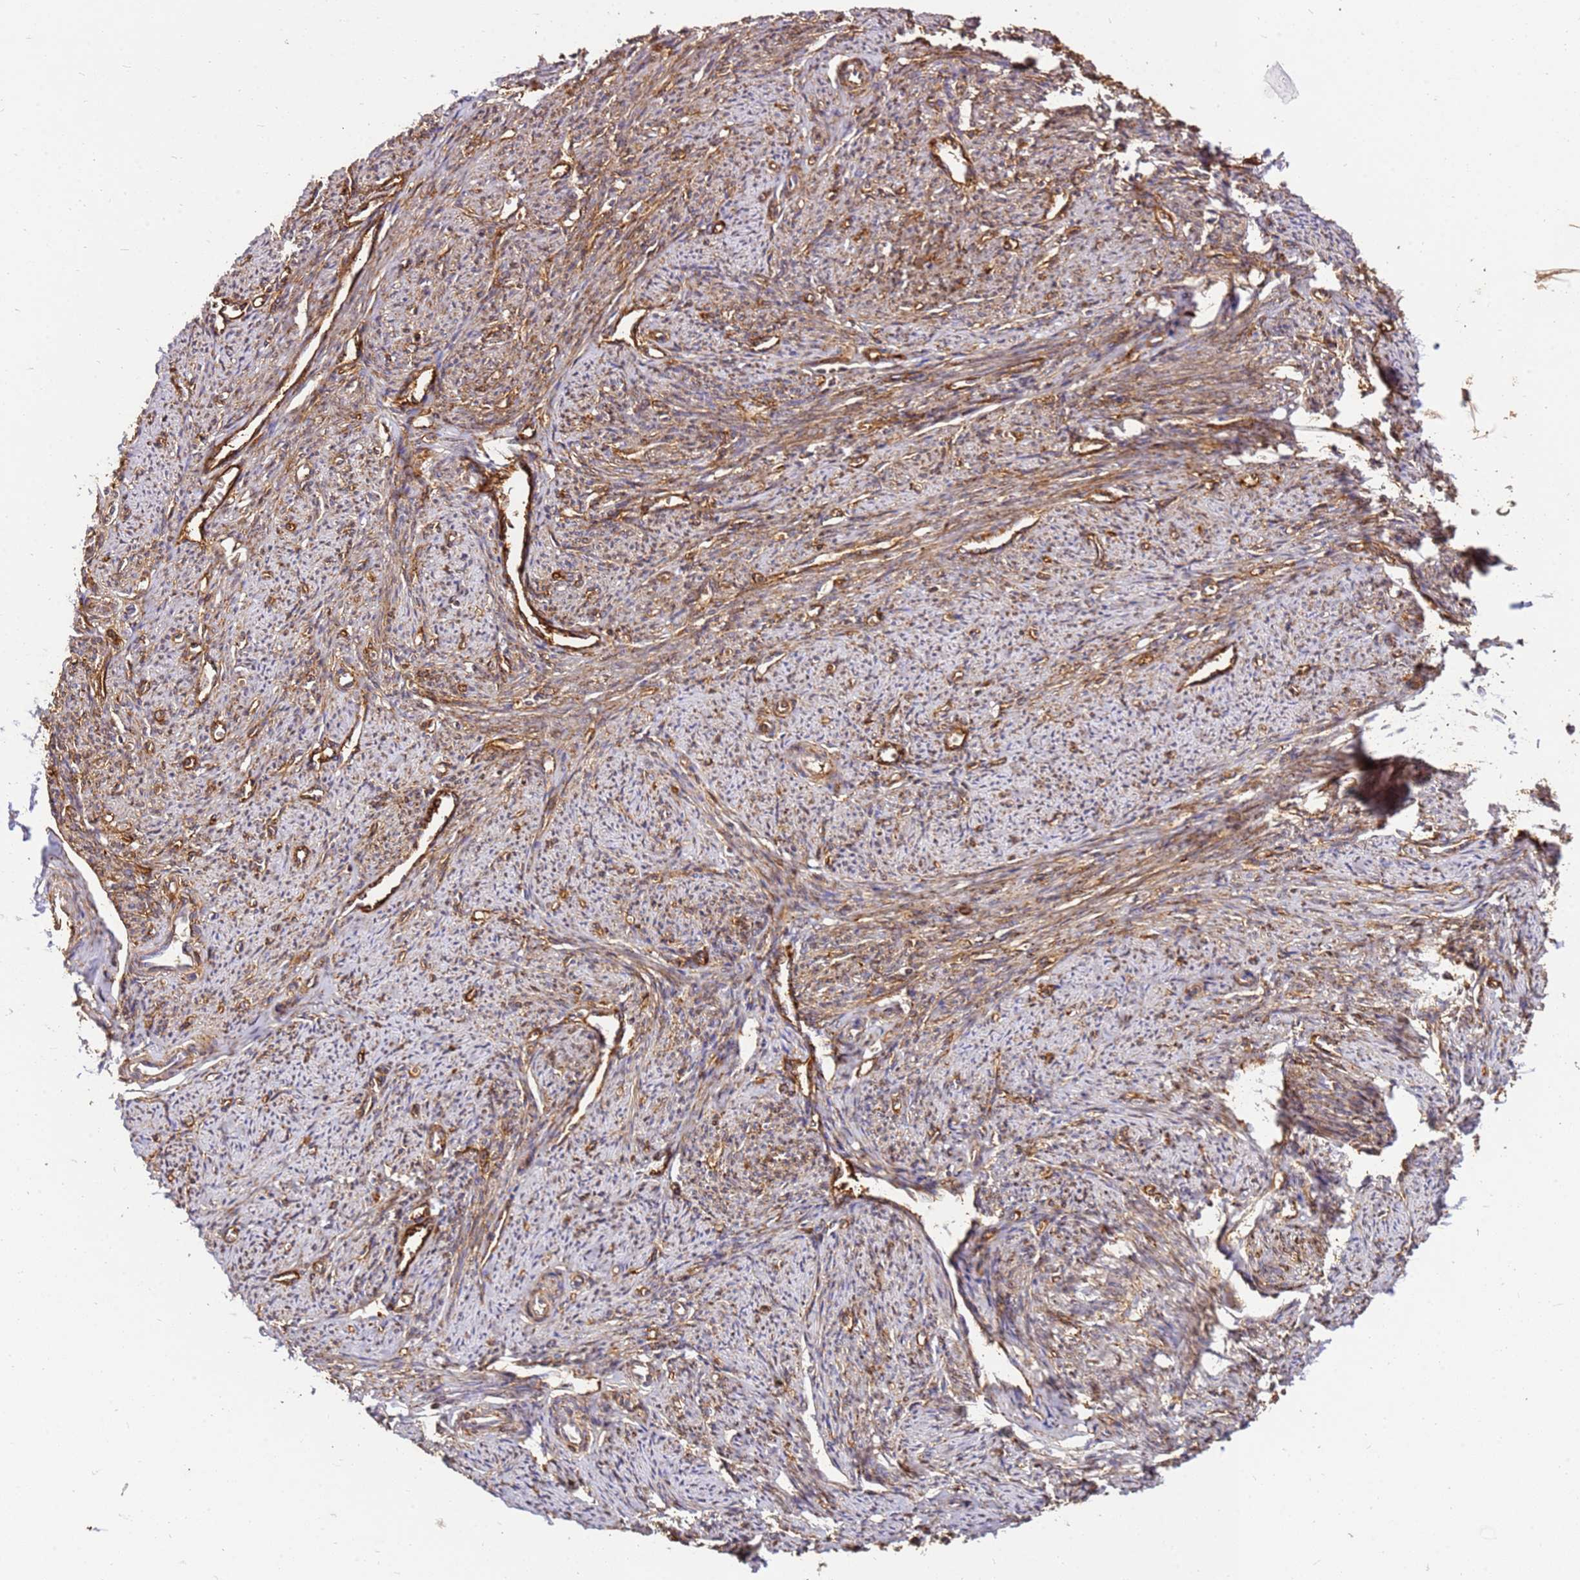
{"staining": {"intensity": "moderate", "quantity": ">75%", "location": "cytoplasmic/membranous"}, "tissue": "smooth muscle", "cell_type": "Smooth muscle cells", "image_type": "normal", "snomed": [{"axis": "morphology", "description": "Normal tissue, NOS"}, {"axis": "topography", "description": "Smooth muscle"}, {"axis": "topography", "description": "Uterus"}], "caption": "IHC of benign smooth muscle displays medium levels of moderate cytoplasmic/membranous staining in about >75% of smooth muscle cells.", "gene": "DVL3", "patient": {"sex": "female", "age": 59}}